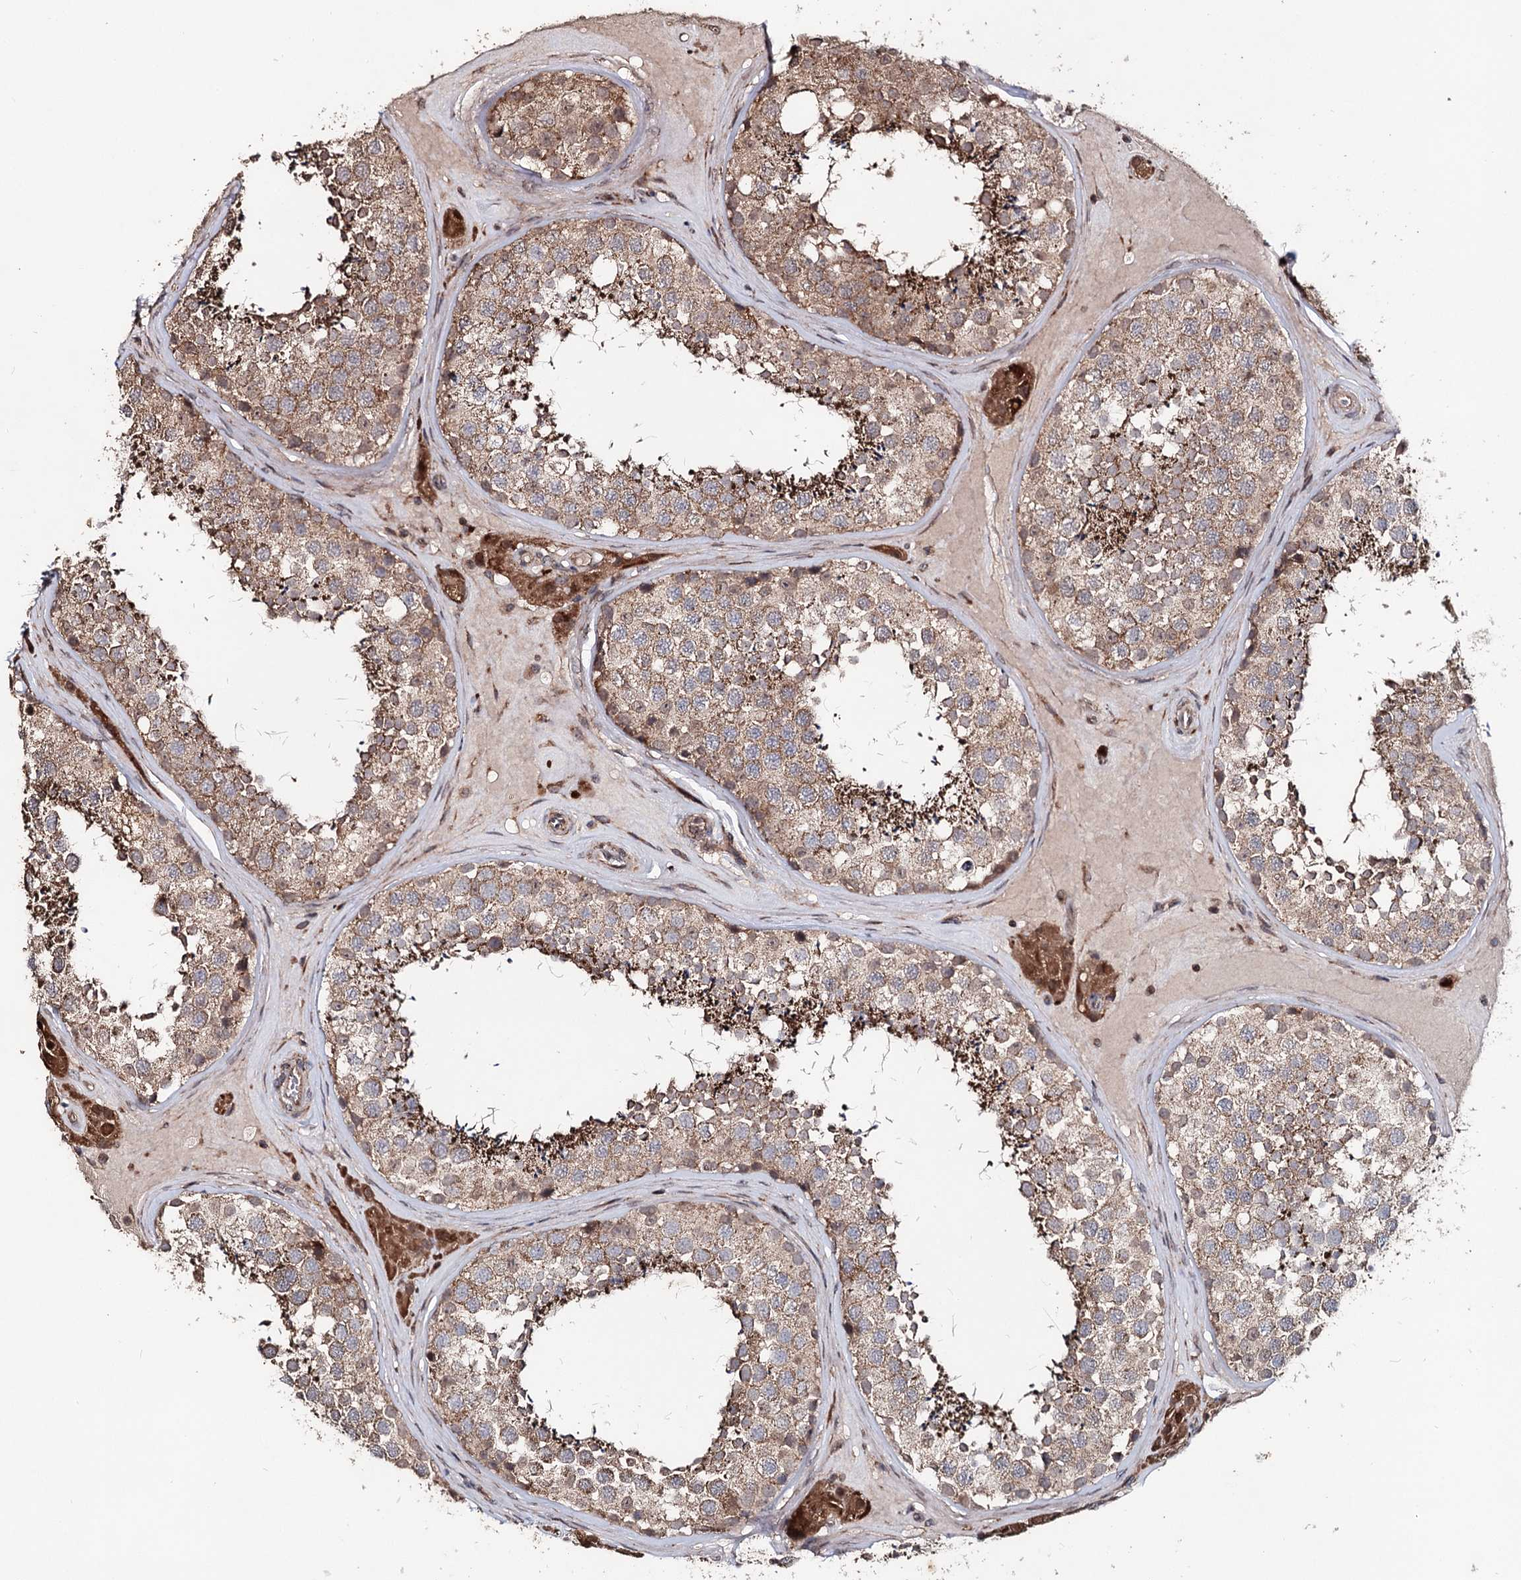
{"staining": {"intensity": "moderate", "quantity": ">75%", "location": "cytoplasmic/membranous"}, "tissue": "testis", "cell_type": "Cells in seminiferous ducts", "image_type": "normal", "snomed": [{"axis": "morphology", "description": "Normal tissue, NOS"}, {"axis": "topography", "description": "Testis"}], "caption": "Protein expression analysis of normal human testis reveals moderate cytoplasmic/membranous positivity in approximately >75% of cells in seminiferous ducts.", "gene": "MINDY3", "patient": {"sex": "male", "age": 46}}